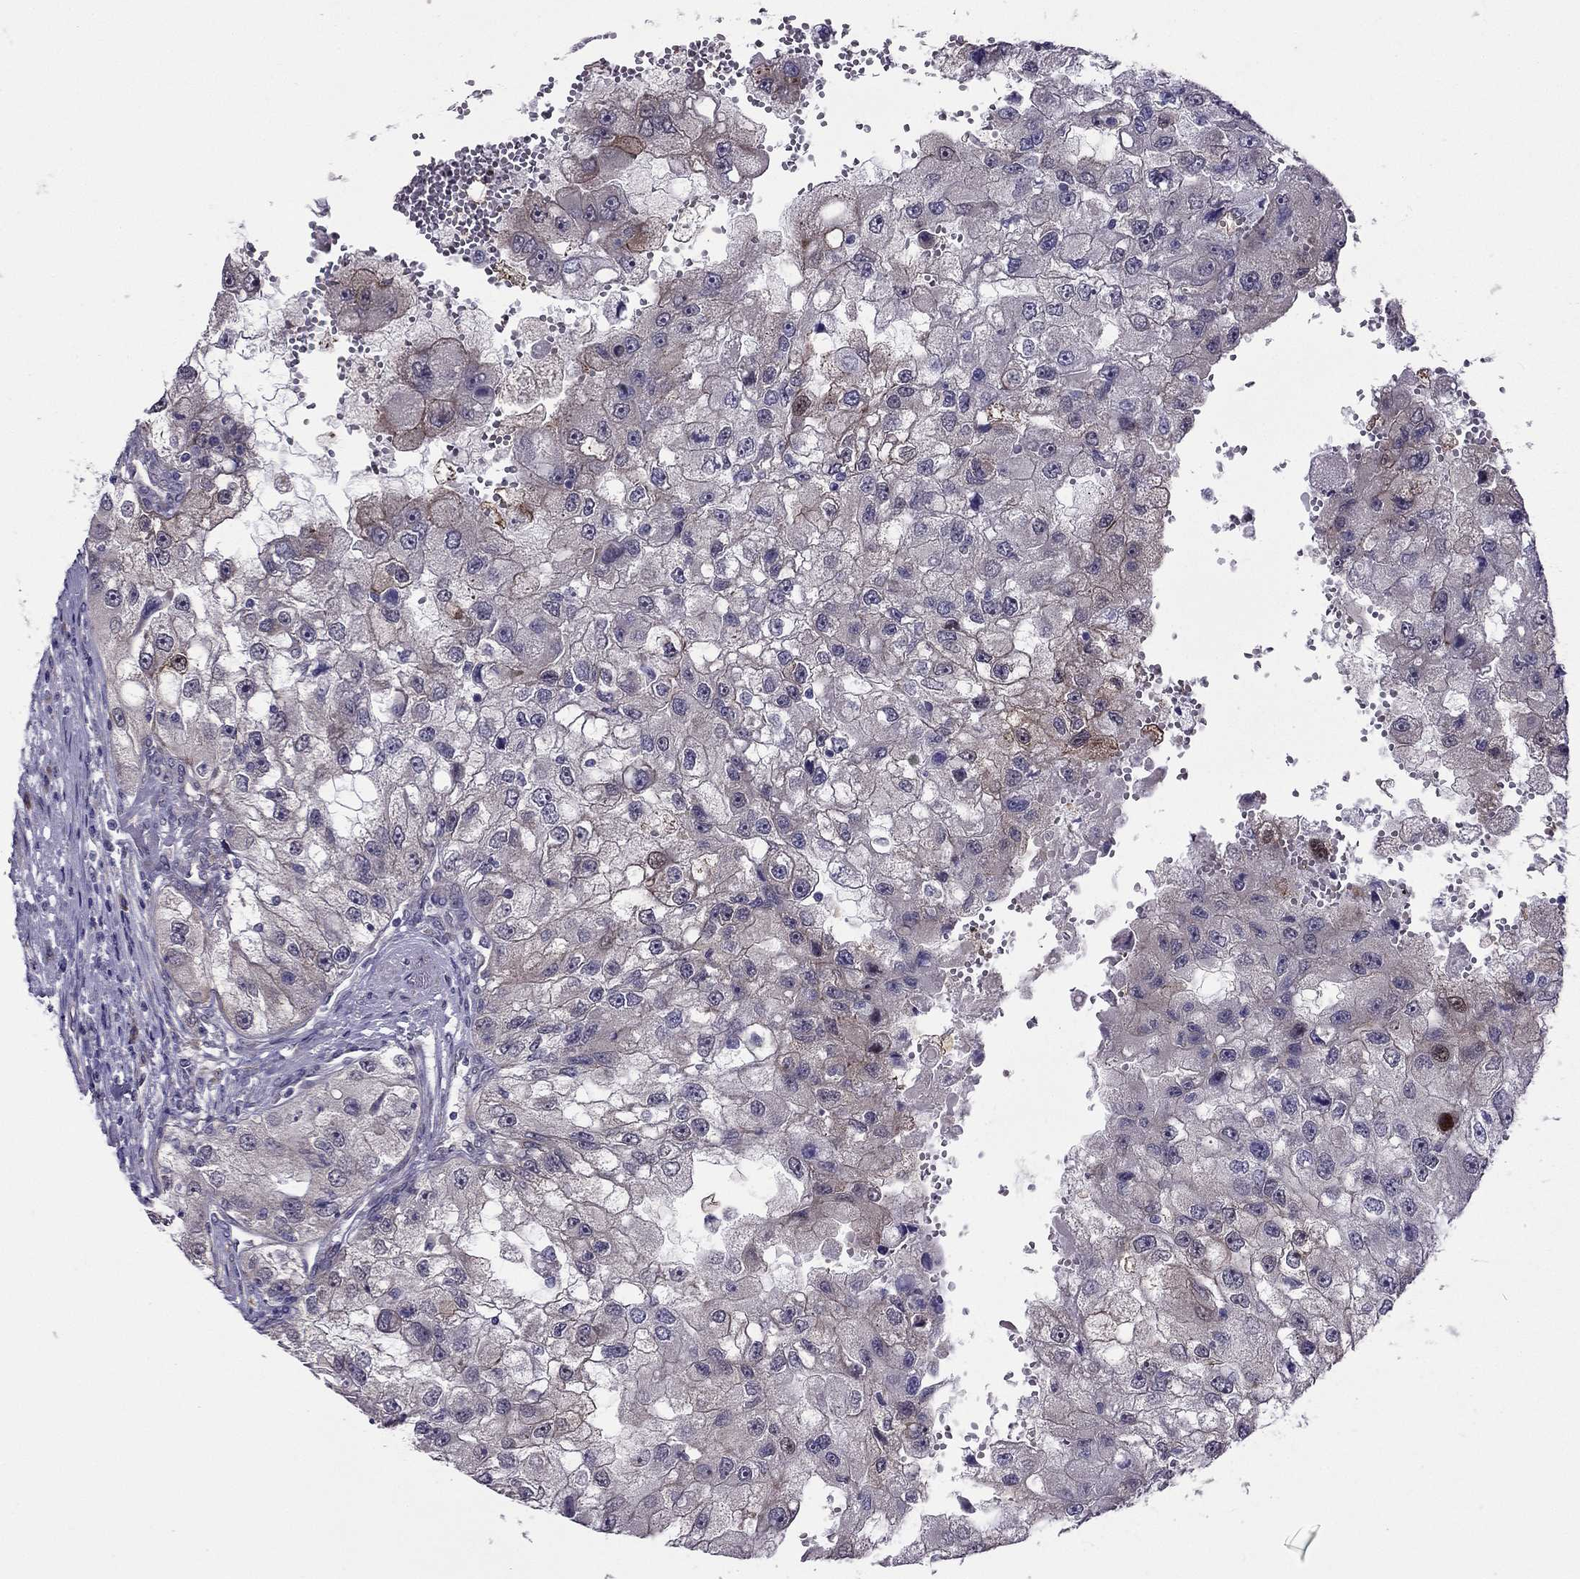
{"staining": {"intensity": "weak", "quantity": "<25%", "location": "cytoplasmic/membranous"}, "tissue": "renal cancer", "cell_type": "Tumor cells", "image_type": "cancer", "snomed": [{"axis": "morphology", "description": "Adenocarcinoma, NOS"}, {"axis": "topography", "description": "Kidney"}], "caption": "Immunohistochemistry (IHC) of renal cancer displays no positivity in tumor cells. (DAB immunohistochemistry with hematoxylin counter stain).", "gene": "ARHGEF28", "patient": {"sex": "male", "age": 63}}